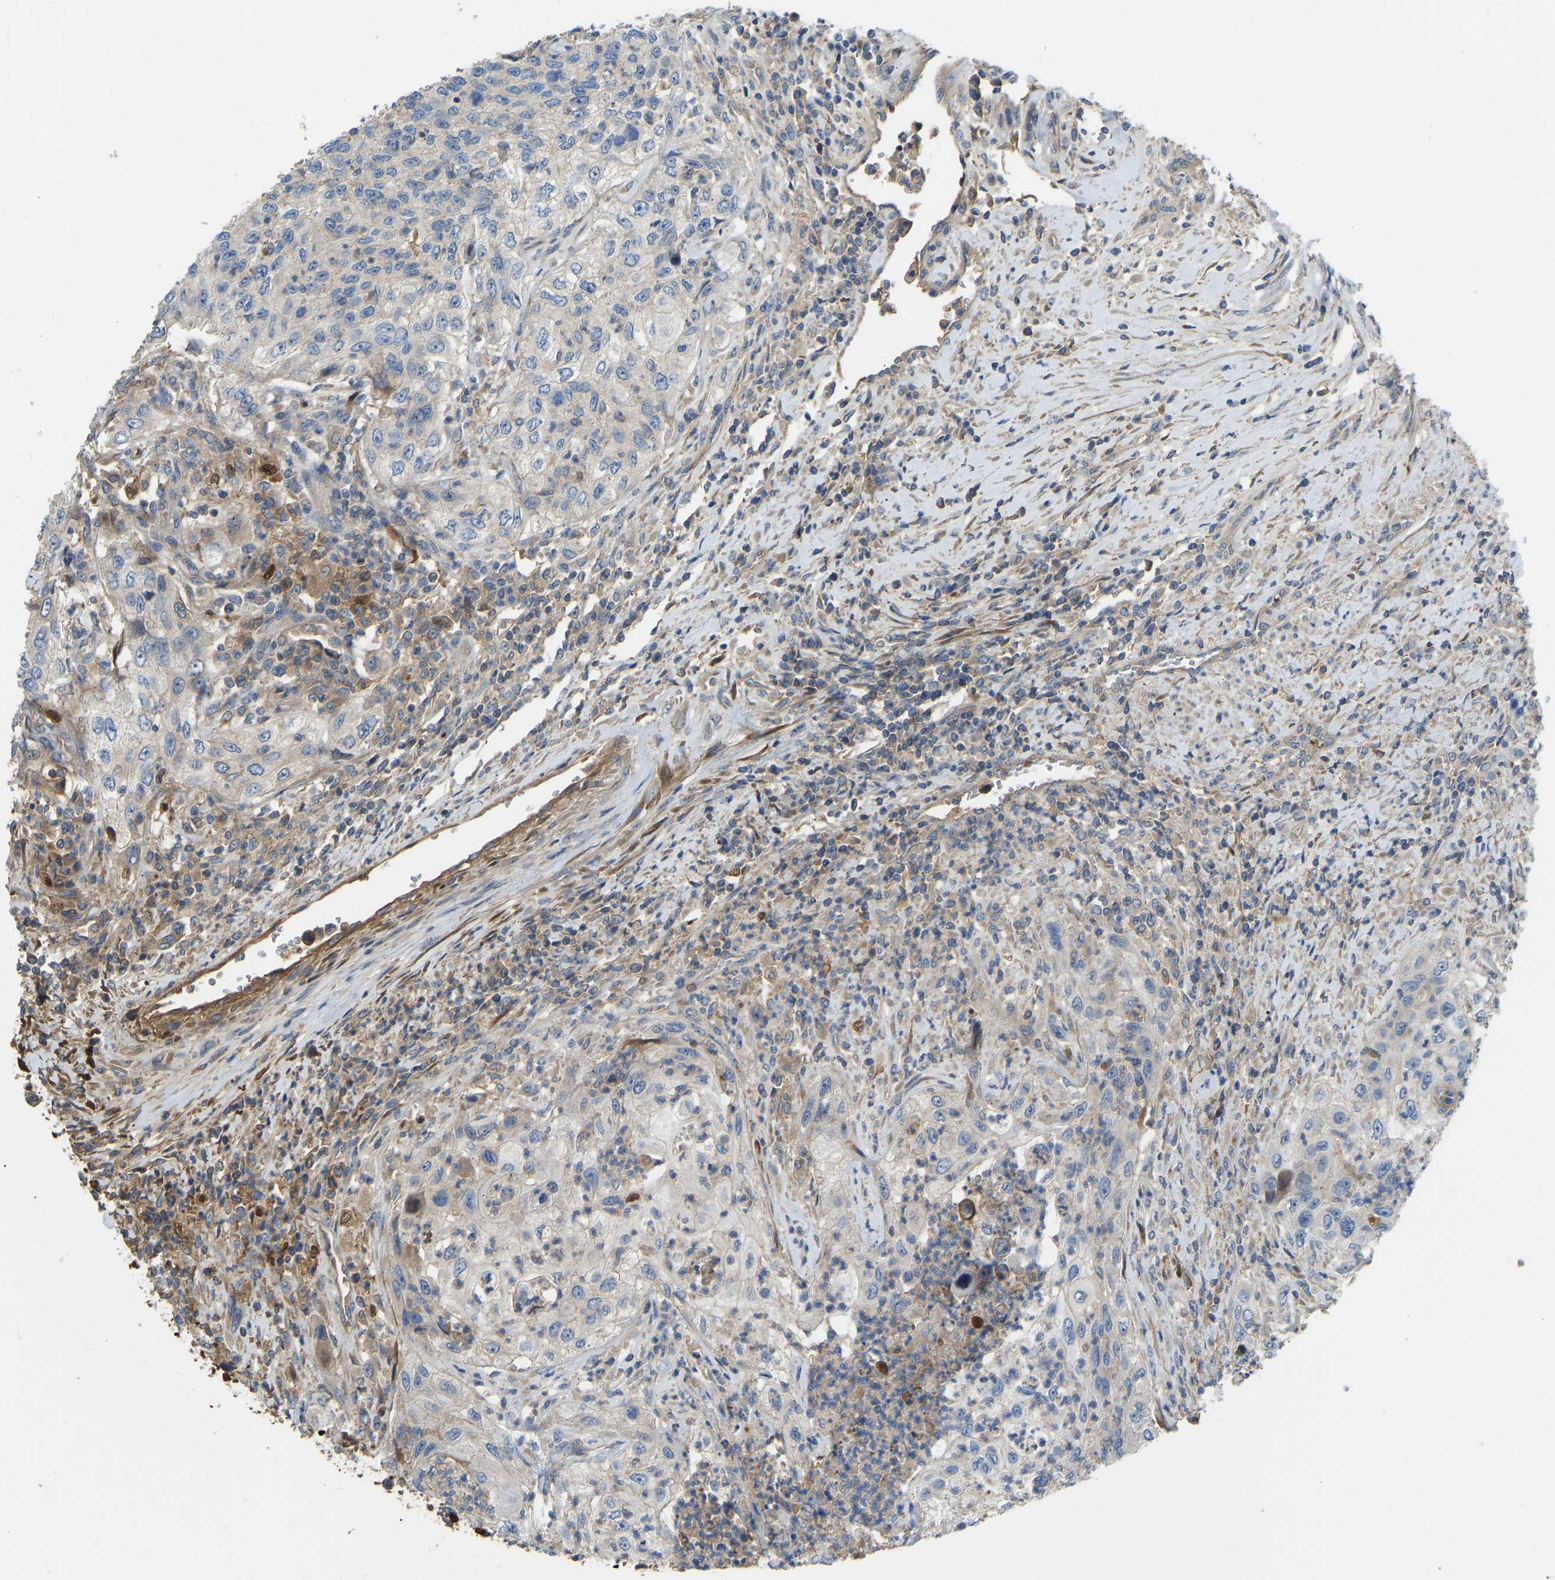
{"staining": {"intensity": "negative", "quantity": "none", "location": "none"}, "tissue": "urothelial cancer", "cell_type": "Tumor cells", "image_type": "cancer", "snomed": [{"axis": "morphology", "description": "Urothelial carcinoma, High grade"}, {"axis": "topography", "description": "Urinary bladder"}], "caption": "This is an immunohistochemistry image of human urothelial cancer. There is no positivity in tumor cells.", "gene": "VCPKMT", "patient": {"sex": "female", "age": 60}}